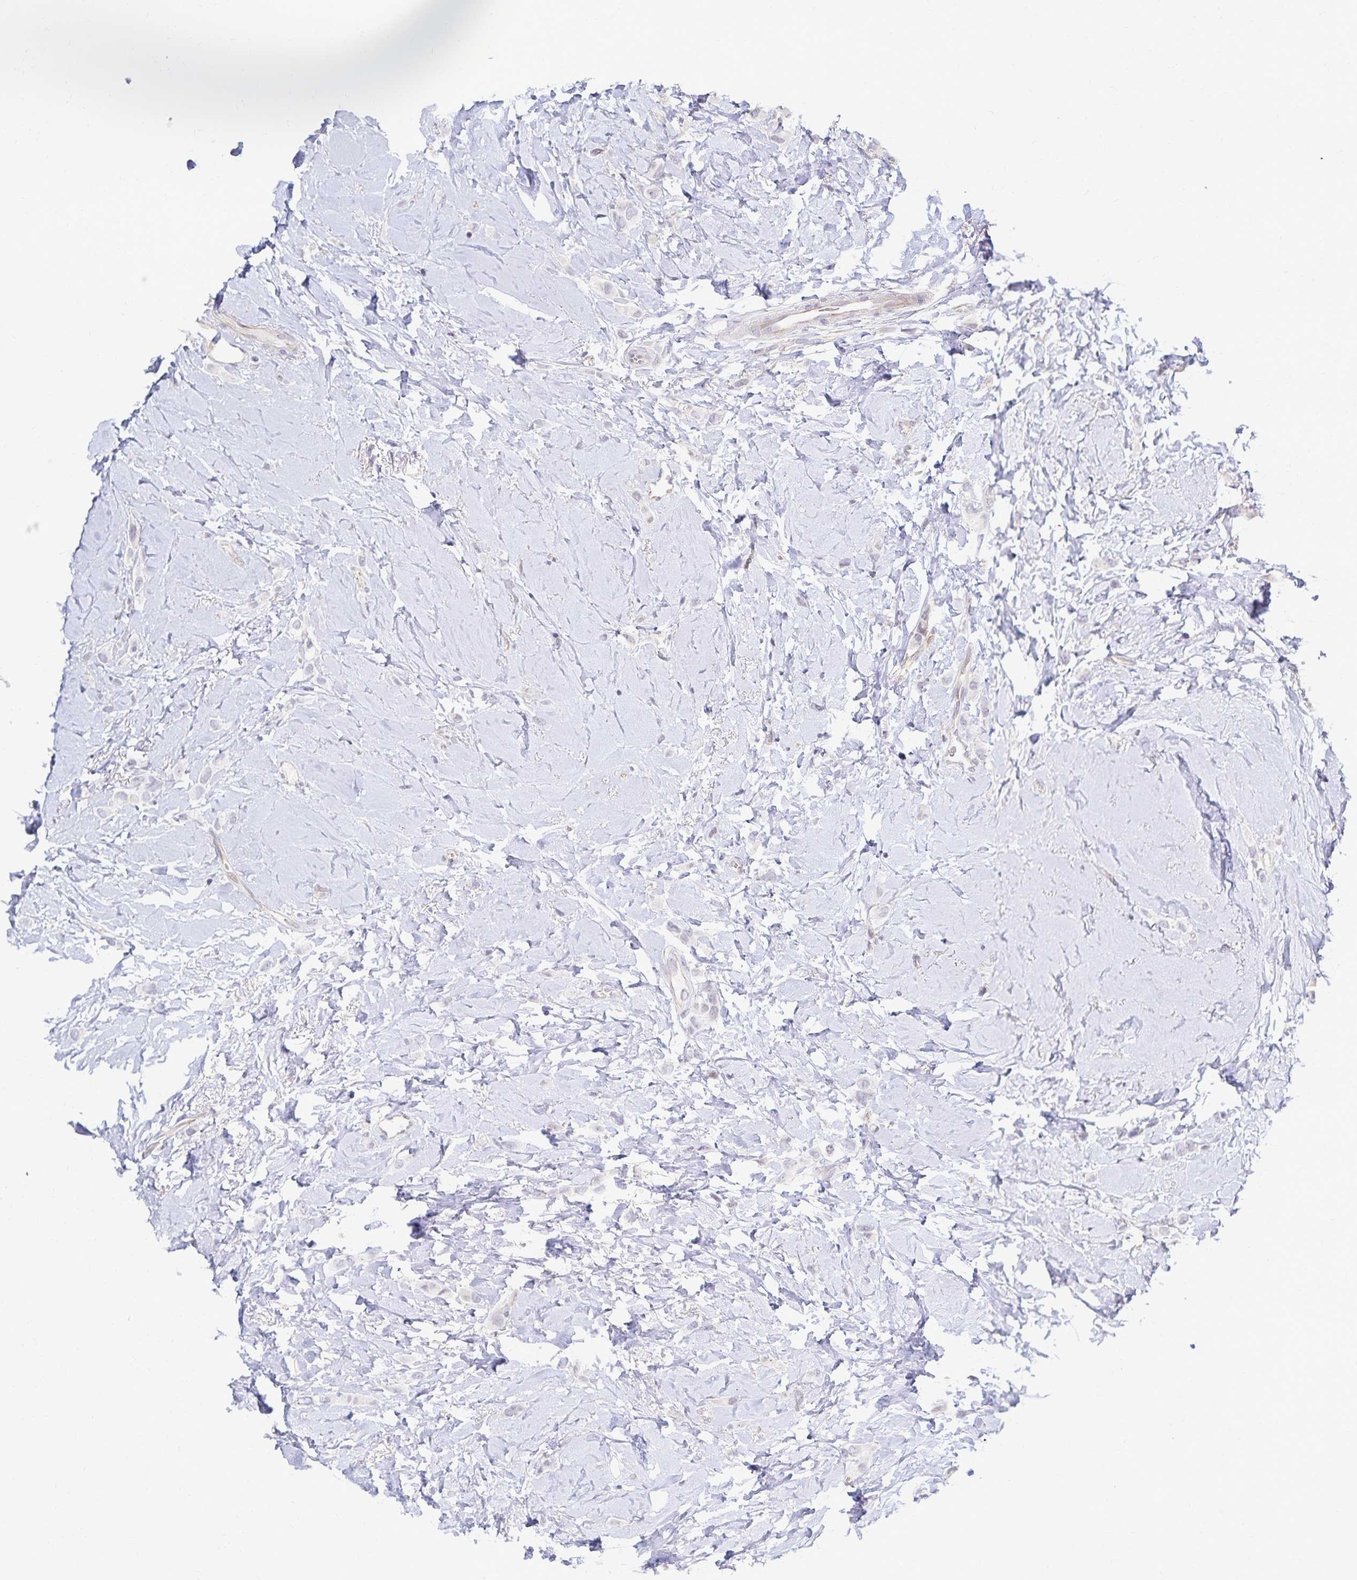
{"staining": {"intensity": "negative", "quantity": "none", "location": "none"}, "tissue": "breast cancer", "cell_type": "Tumor cells", "image_type": "cancer", "snomed": [{"axis": "morphology", "description": "Lobular carcinoma"}, {"axis": "topography", "description": "Breast"}], "caption": "Image shows no protein staining in tumor cells of breast lobular carcinoma tissue.", "gene": "RAB9B", "patient": {"sex": "female", "age": 66}}